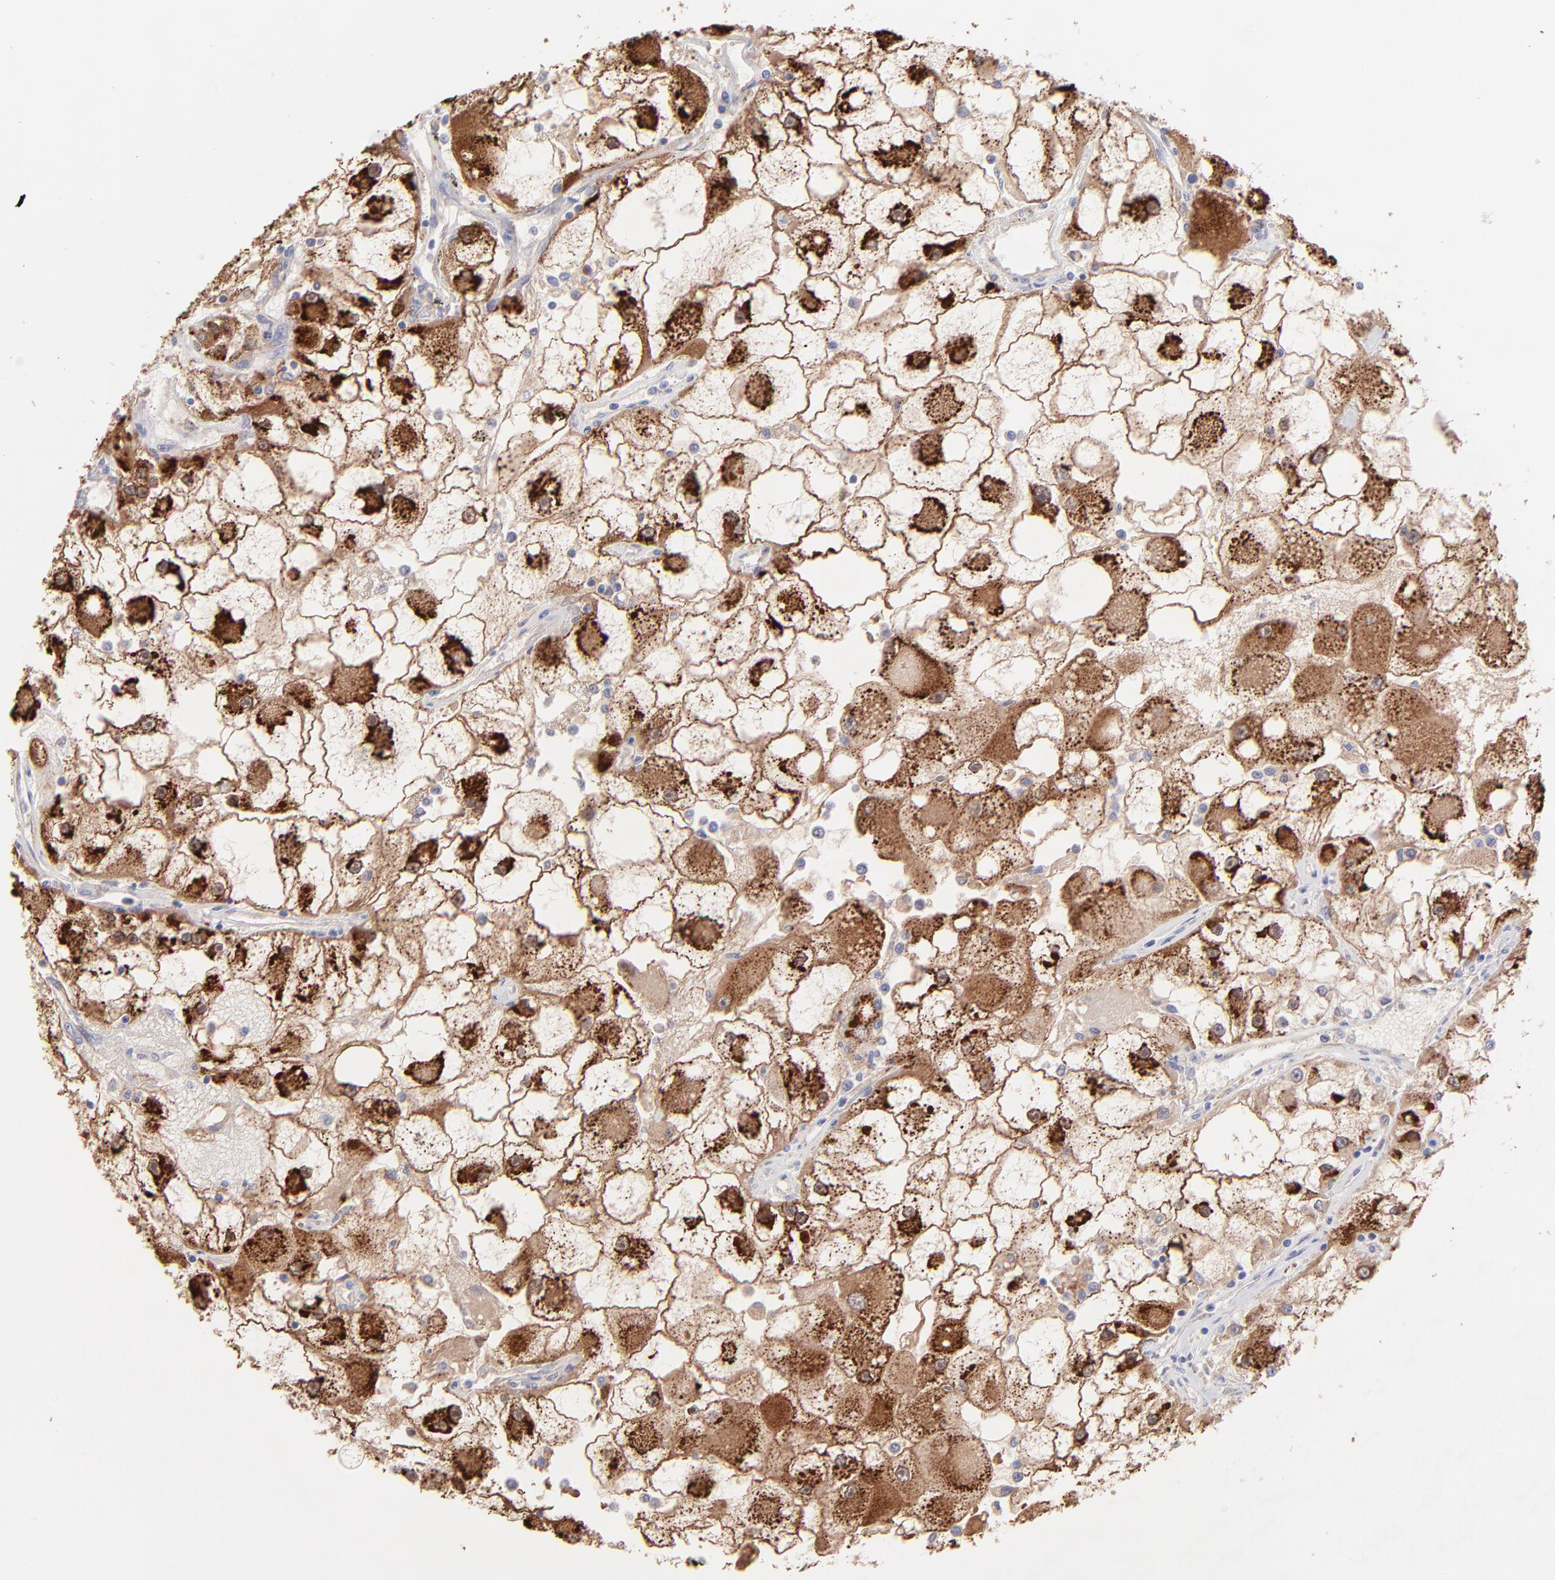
{"staining": {"intensity": "strong", "quantity": "25%-75%", "location": "cytoplasmic/membranous"}, "tissue": "renal cancer", "cell_type": "Tumor cells", "image_type": "cancer", "snomed": [{"axis": "morphology", "description": "Adenocarcinoma, NOS"}, {"axis": "topography", "description": "Kidney"}], "caption": "Tumor cells display strong cytoplasmic/membranous positivity in about 25%-75% of cells in adenocarcinoma (renal).", "gene": "HYAL1", "patient": {"sex": "female", "age": 73}}